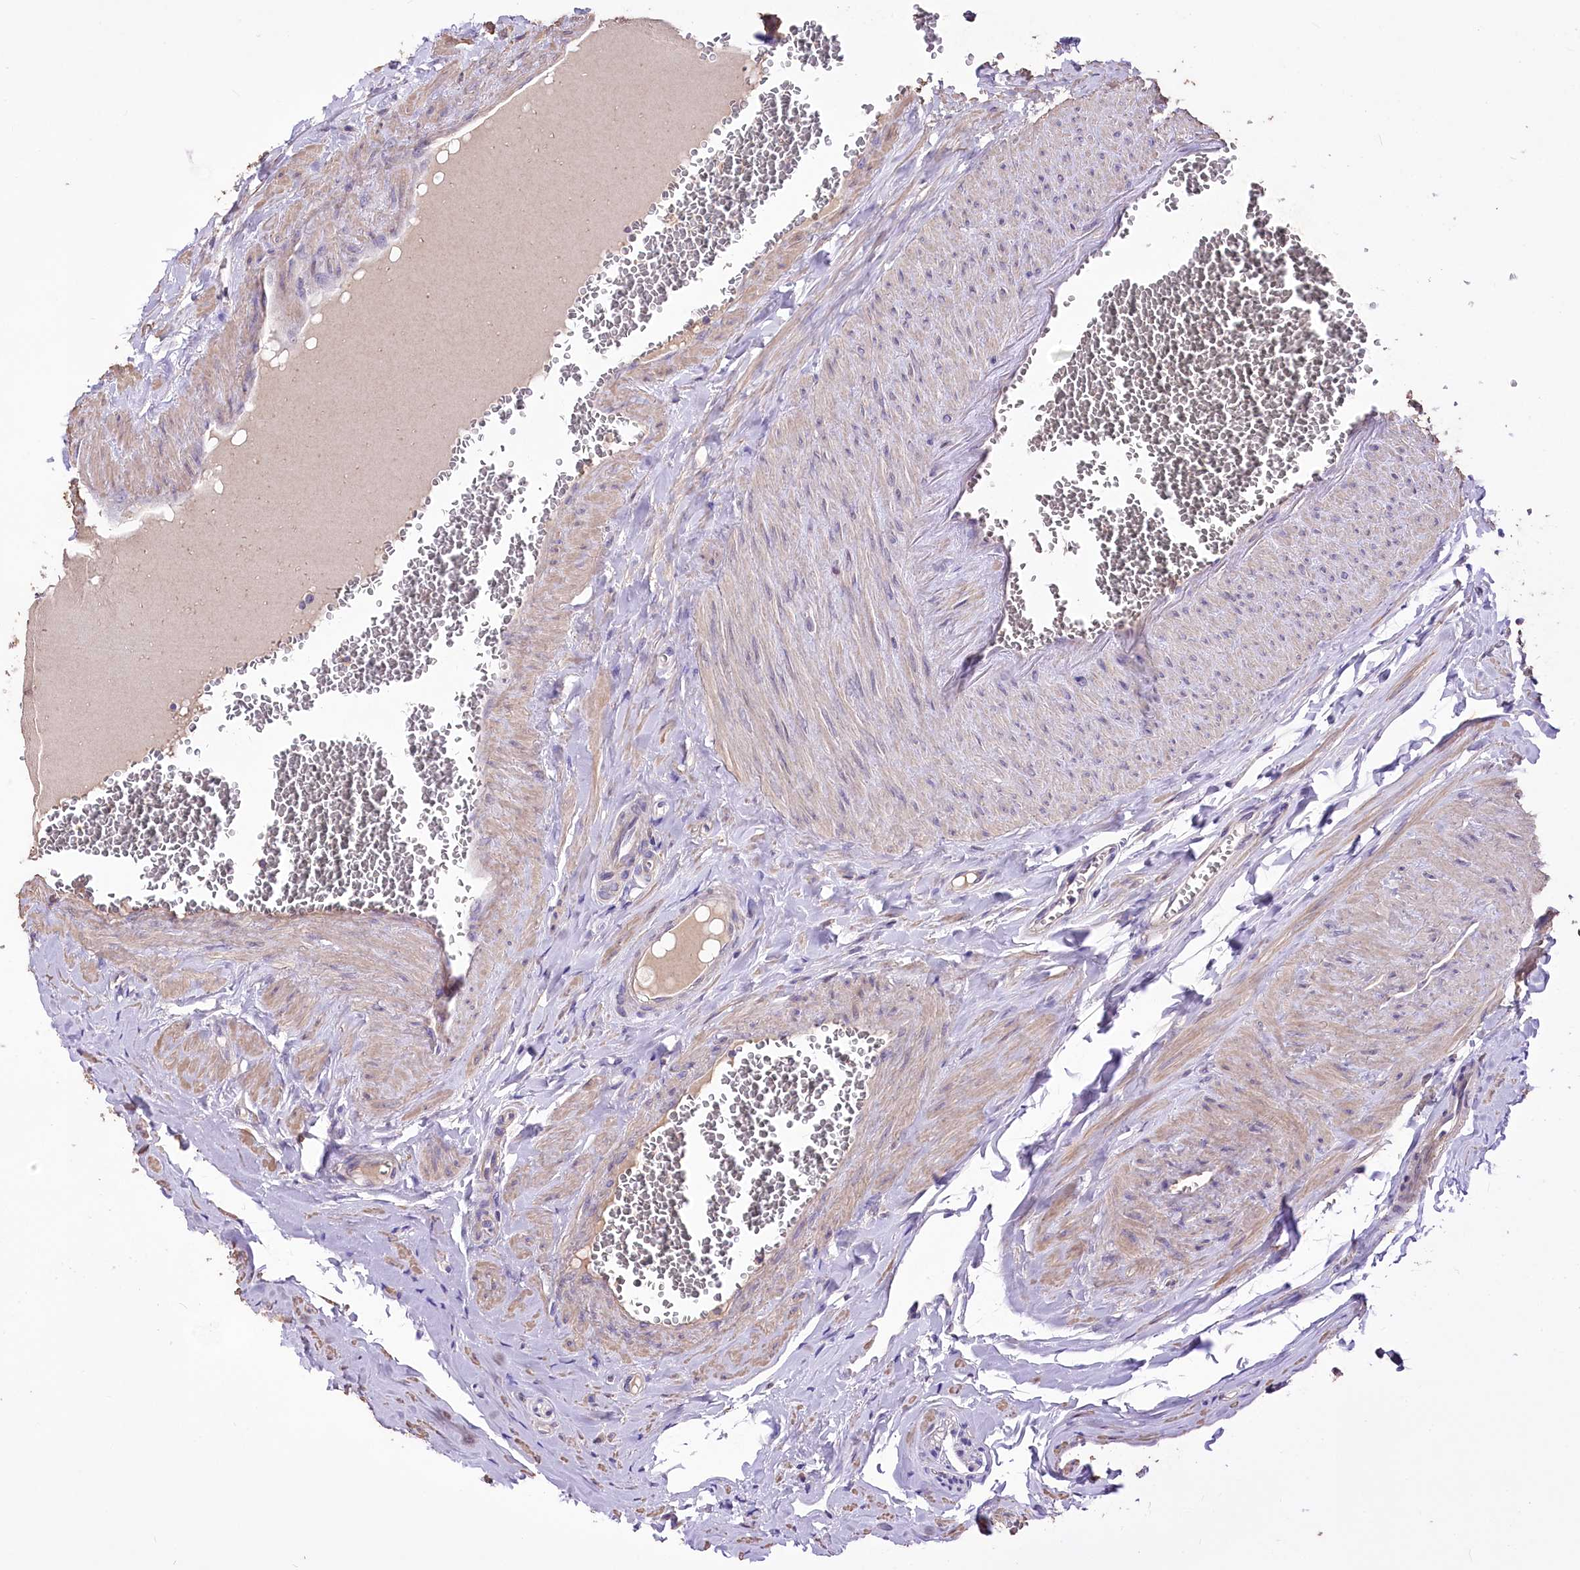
{"staining": {"intensity": "strong", "quantity": "25%-75%", "location": "cytoplasmic/membranous"}, "tissue": "epididymis", "cell_type": "Glandular cells", "image_type": "normal", "snomed": [{"axis": "morphology", "description": "Normal tissue, NOS"}, {"axis": "topography", "description": "Epididymis"}], "caption": "Immunohistochemical staining of normal epididymis displays strong cytoplasmic/membranous protein staining in approximately 25%-75% of glandular cells. (brown staining indicates protein expression, while blue staining denotes nuclei).", "gene": "PCYOX1L", "patient": {"sex": "male", "age": 46}}